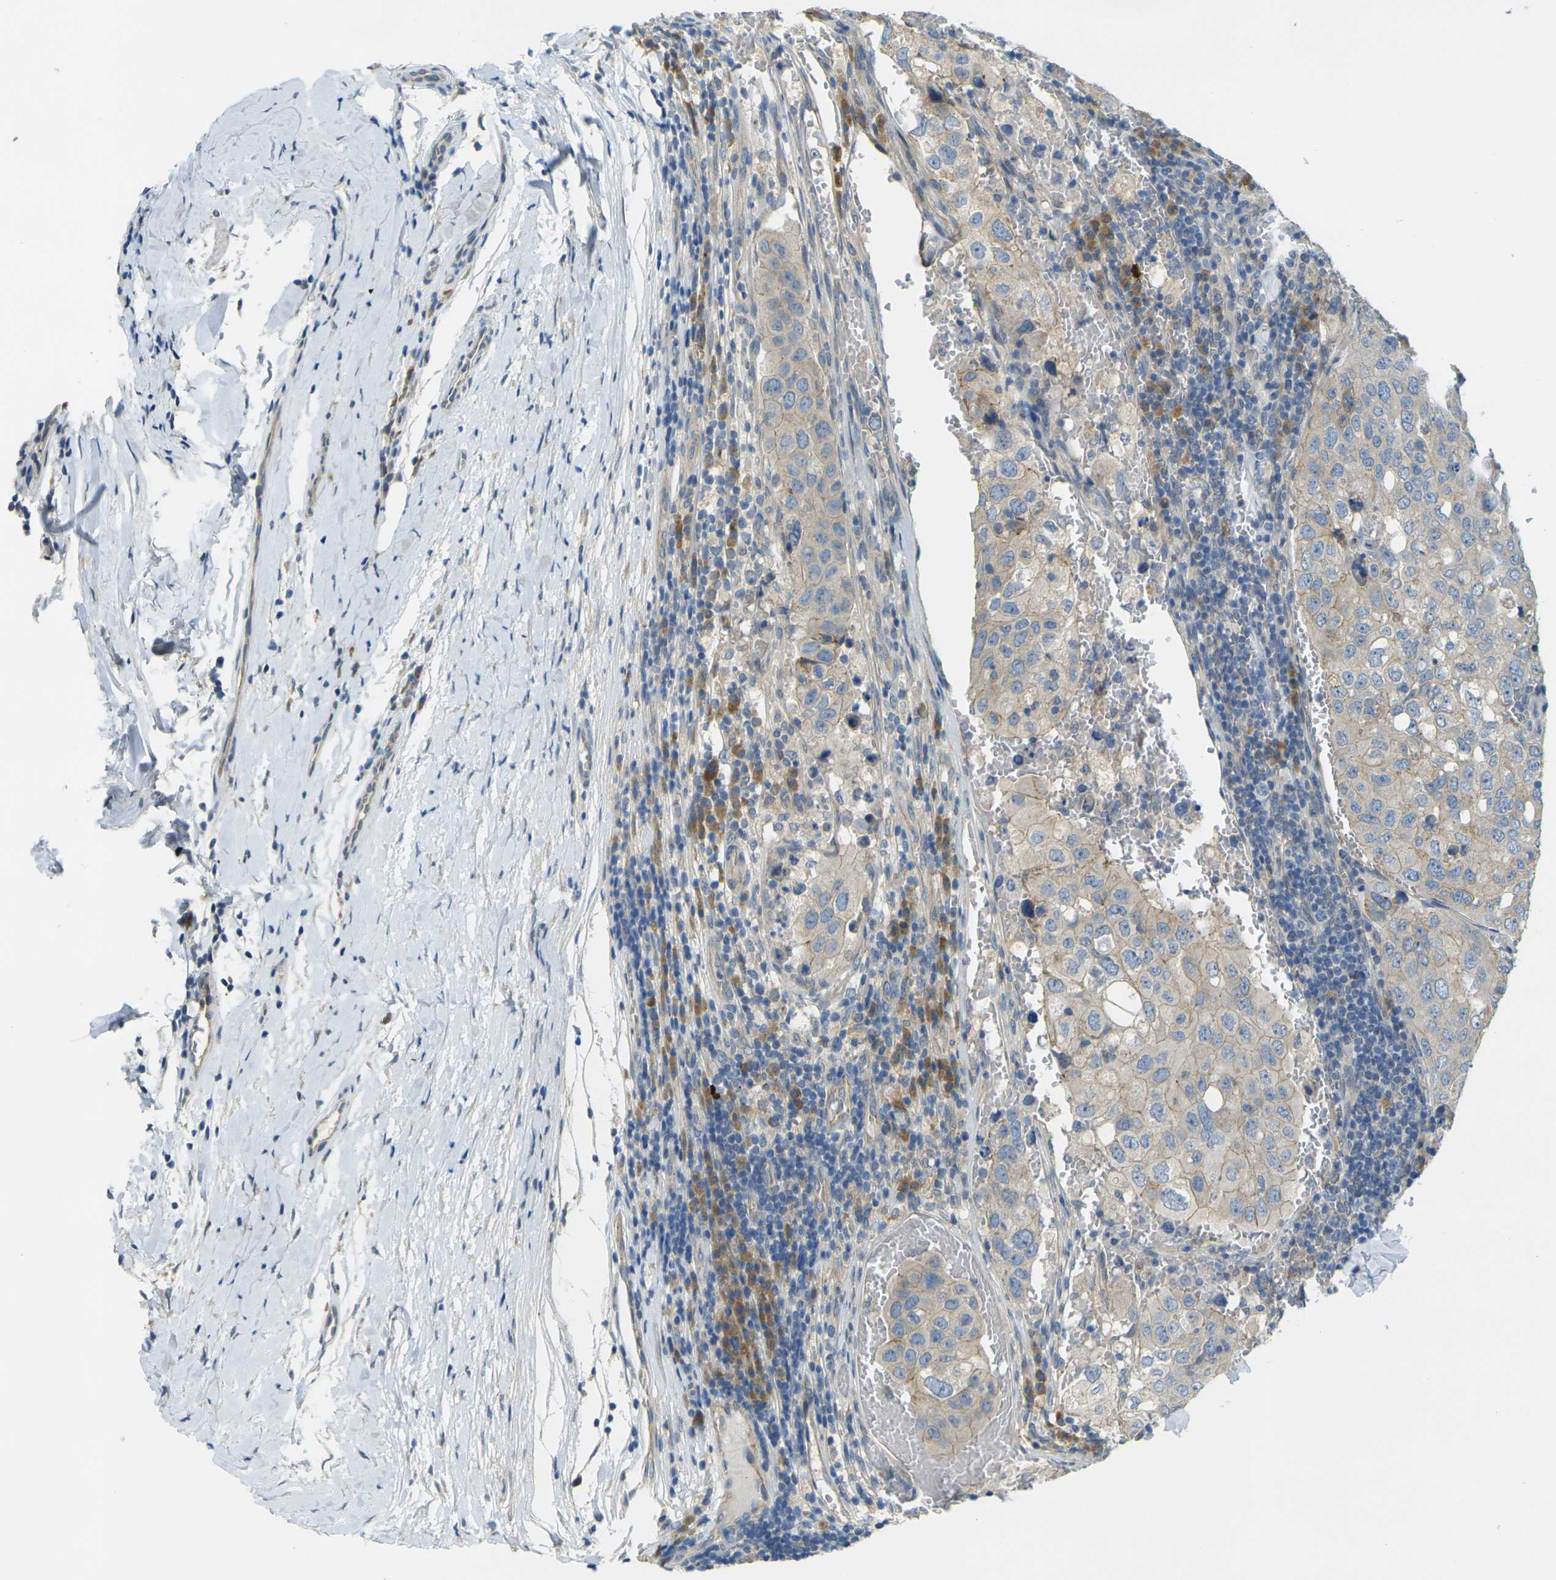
{"staining": {"intensity": "weak", "quantity": "<25%", "location": "cytoplasmic/membranous"}, "tissue": "urothelial cancer", "cell_type": "Tumor cells", "image_type": "cancer", "snomed": [{"axis": "morphology", "description": "Urothelial carcinoma, High grade"}, {"axis": "topography", "description": "Lymph node"}, {"axis": "topography", "description": "Urinary bladder"}], "caption": "DAB (3,3'-diaminobenzidine) immunohistochemical staining of urothelial cancer shows no significant positivity in tumor cells.", "gene": "RHBDD1", "patient": {"sex": "male", "age": 51}}